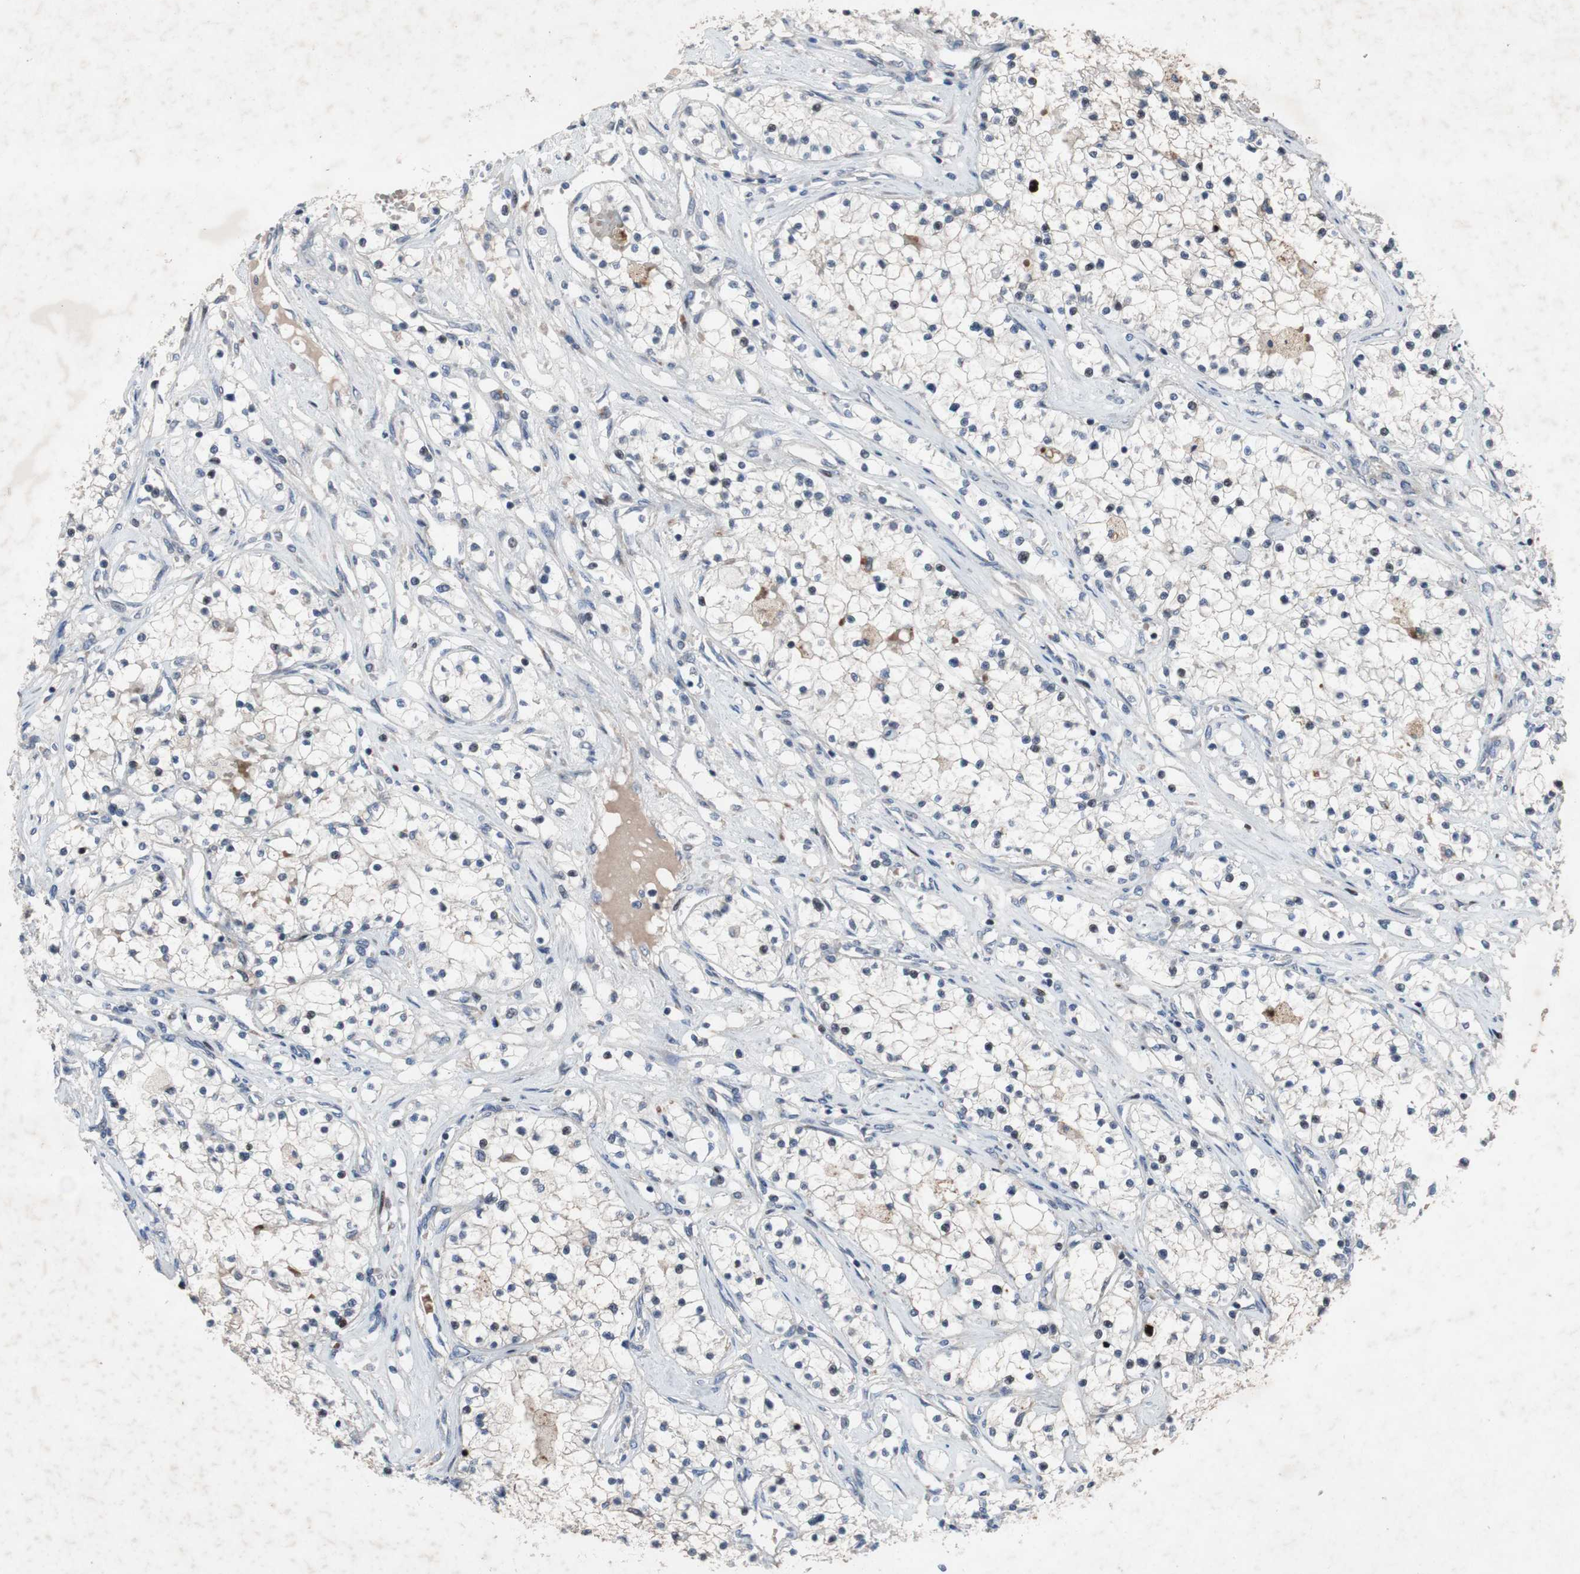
{"staining": {"intensity": "negative", "quantity": "none", "location": "none"}, "tissue": "renal cancer", "cell_type": "Tumor cells", "image_type": "cancer", "snomed": [{"axis": "morphology", "description": "Adenocarcinoma, NOS"}, {"axis": "topography", "description": "Kidney"}], "caption": "A micrograph of human adenocarcinoma (renal) is negative for staining in tumor cells.", "gene": "MUTYH", "patient": {"sex": "male", "age": 68}}